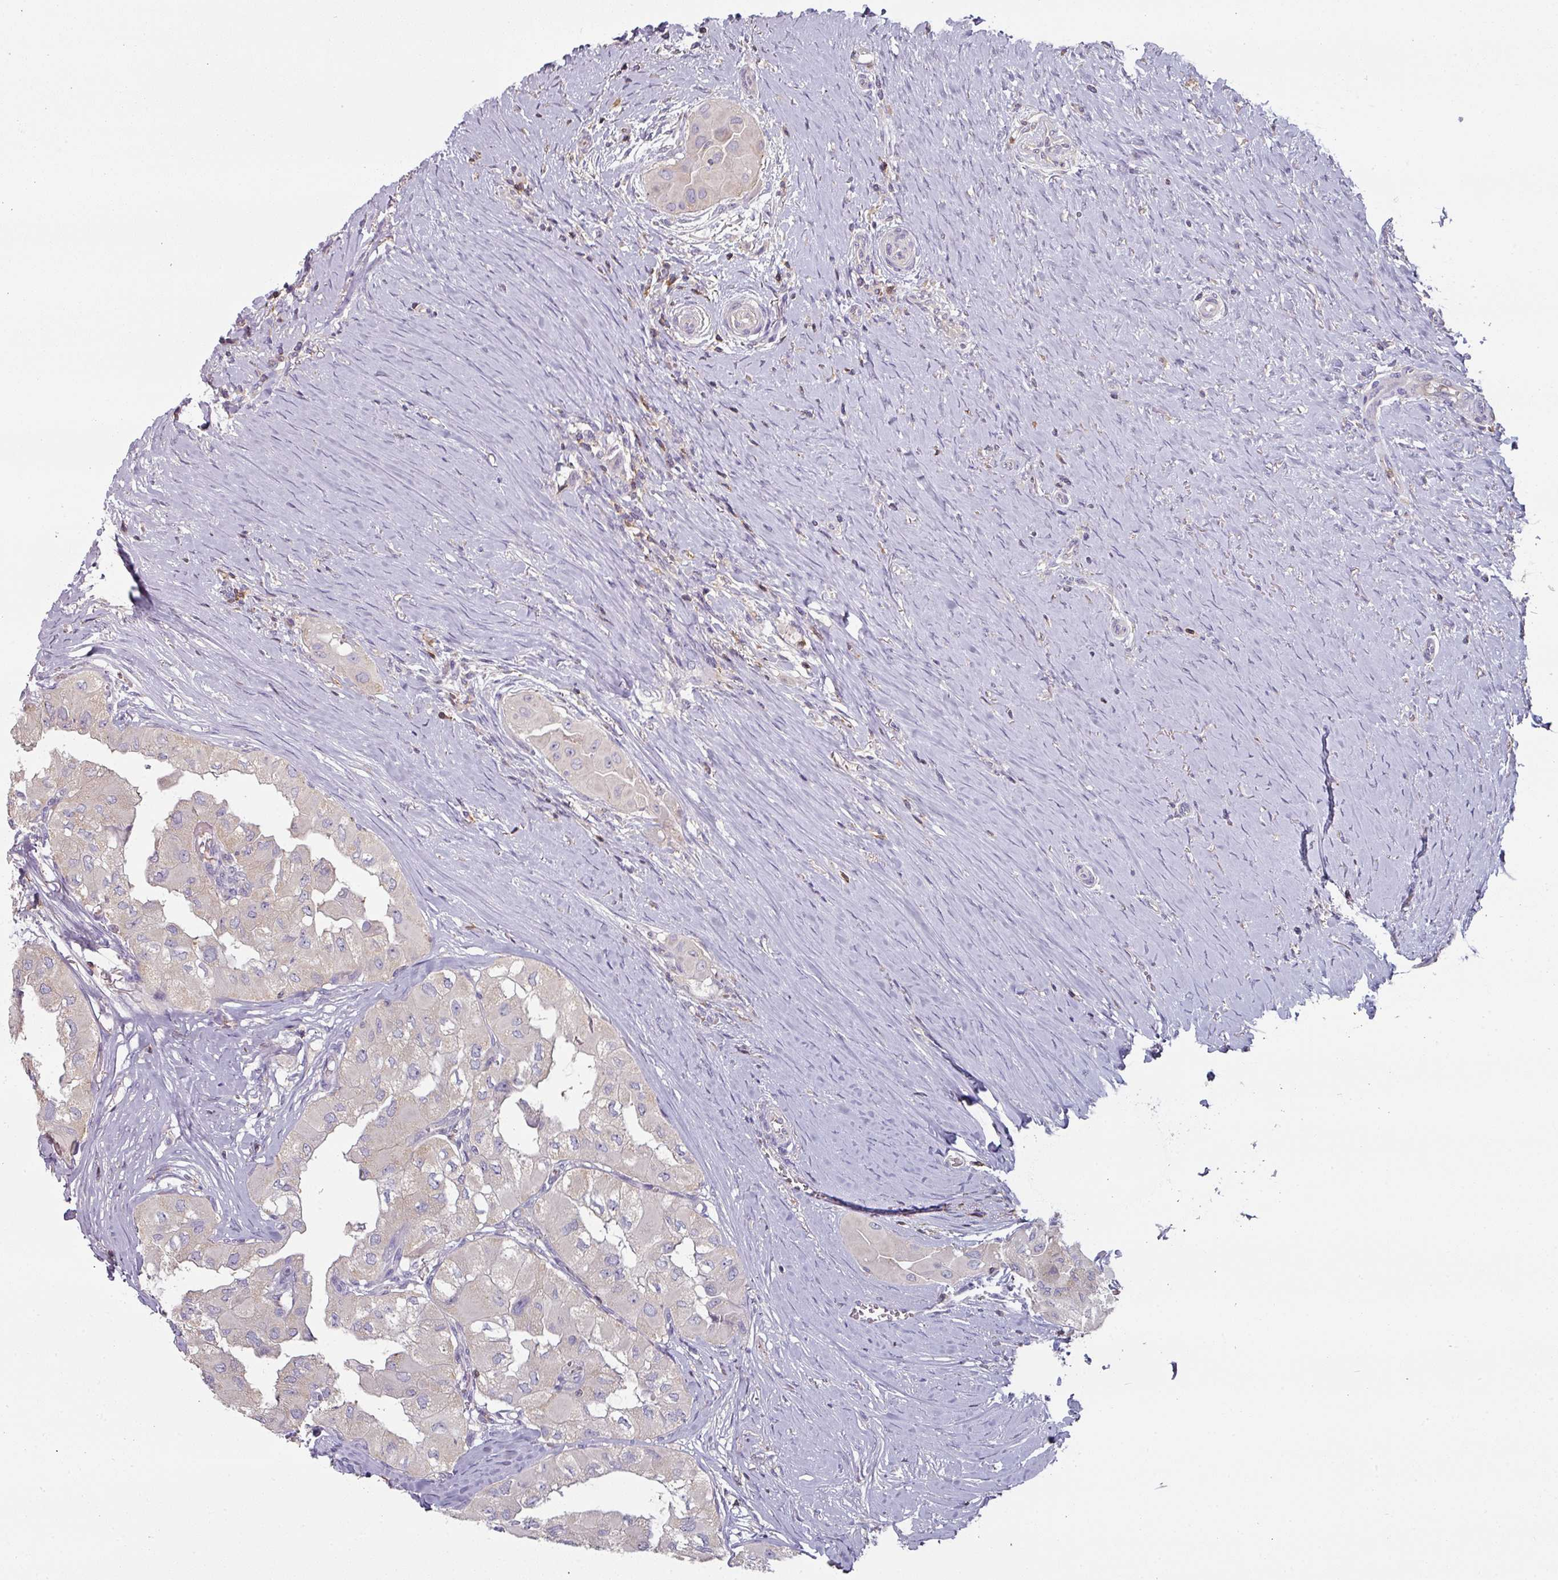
{"staining": {"intensity": "negative", "quantity": "none", "location": "none"}, "tissue": "thyroid cancer", "cell_type": "Tumor cells", "image_type": "cancer", "snomed": [{"axis": "morphology", "description": "Papillary adenocarcinoma, NOS"}, {"axis": "topography", "description": "Thyroid gland"}], "caption": "A histopathology image of human thyroid cancer is negative for staining in tumor cells.", "gene": "CD3G", "patient": {"sex": "female", "age": 59}}